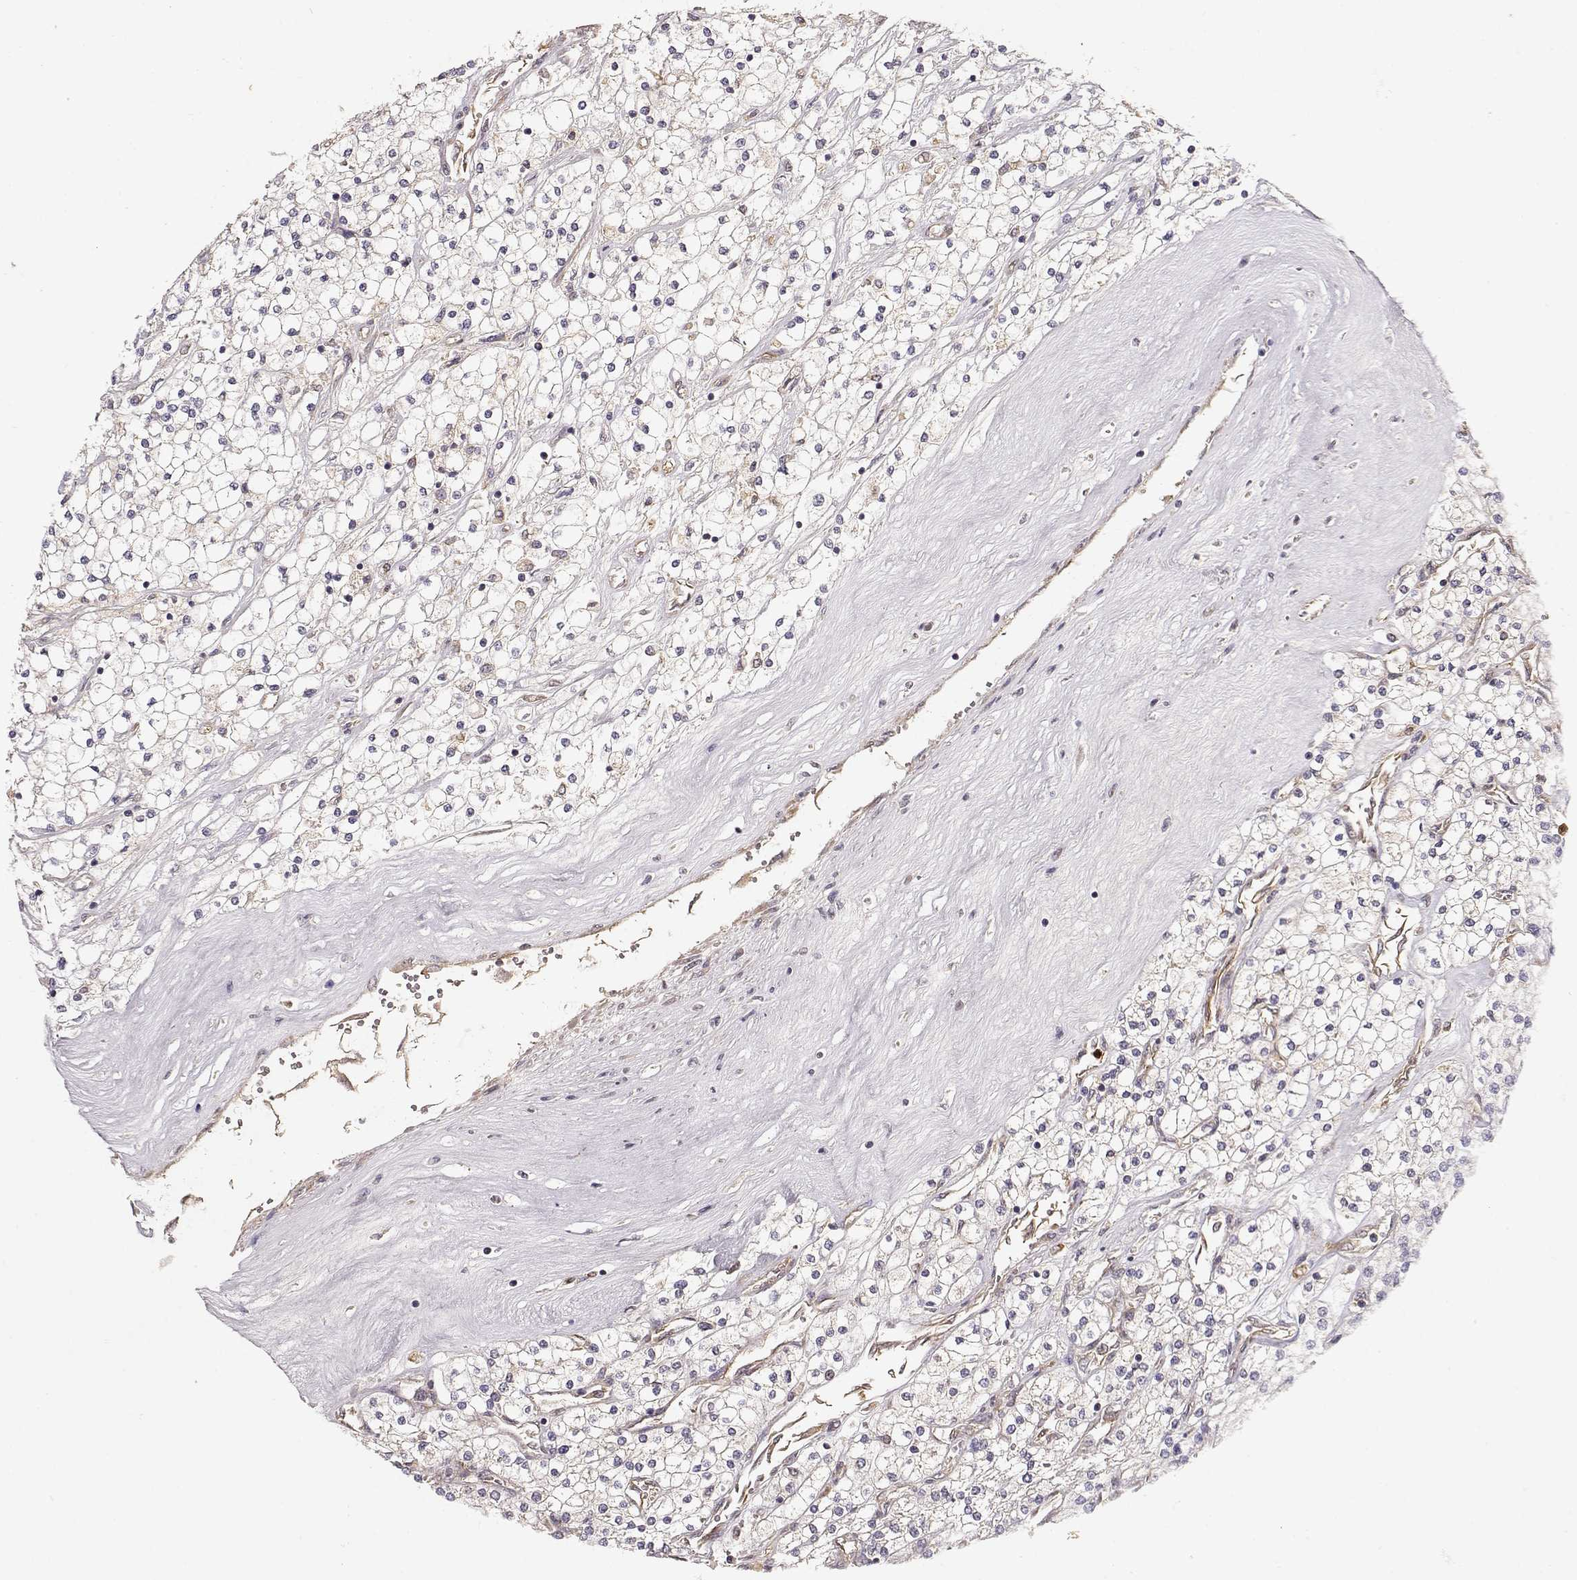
{"staining": {"intensity": "negative", "quantity": "none", "location": "none"}, "tissue": "renal cancer", "cell_type": "Tumor cells", "image_type": "cancer", "snomed": [{"axis": "morphology", "description": "Adenocarcinoma, NOS"}, {"axis": "topography", "description": "Kidney"}], "caption": "Tumor cells show no significant positivity in renal cancer.", "gene": "ARHGEF2", "patient": {"sex": "male", "age": 80}}